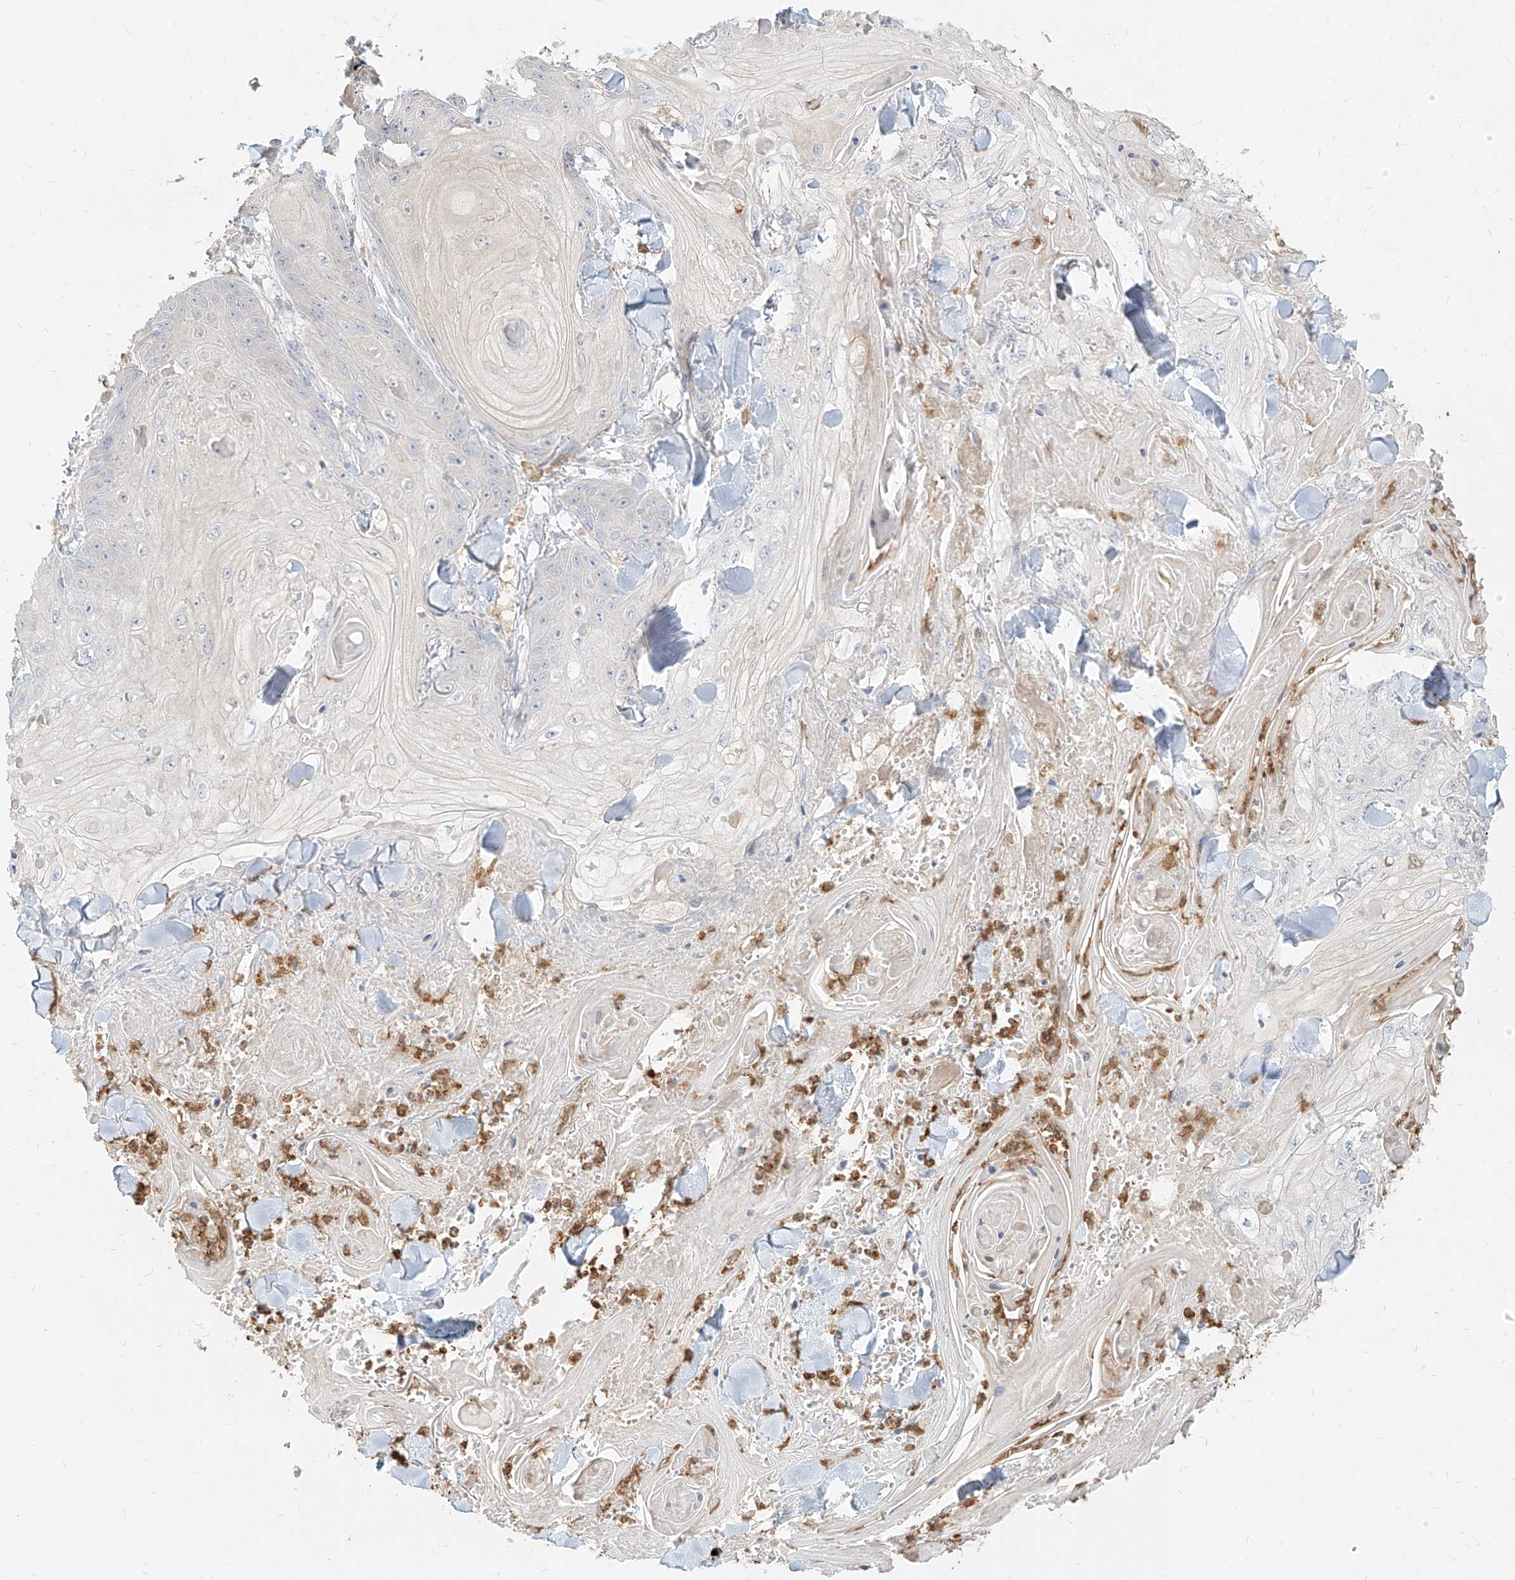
{"staining": {"intensity": "negative", "quantity": "none", "location": "none"}, "tissue": "skin cancer", "cell_type": "Tumor cells", "image_type": "cancer", "snomed": [{"axis": "morphology", "description": "Squamous cell carcinoma, NOS"}, {"axis": "topography", "description": "Skin"}], "caption": "Tumor cells are negative for protein expression in human squamous cell carcinoma (skin).", "gene": "PGD", "patient": {"sex": "male", "age": 74}}